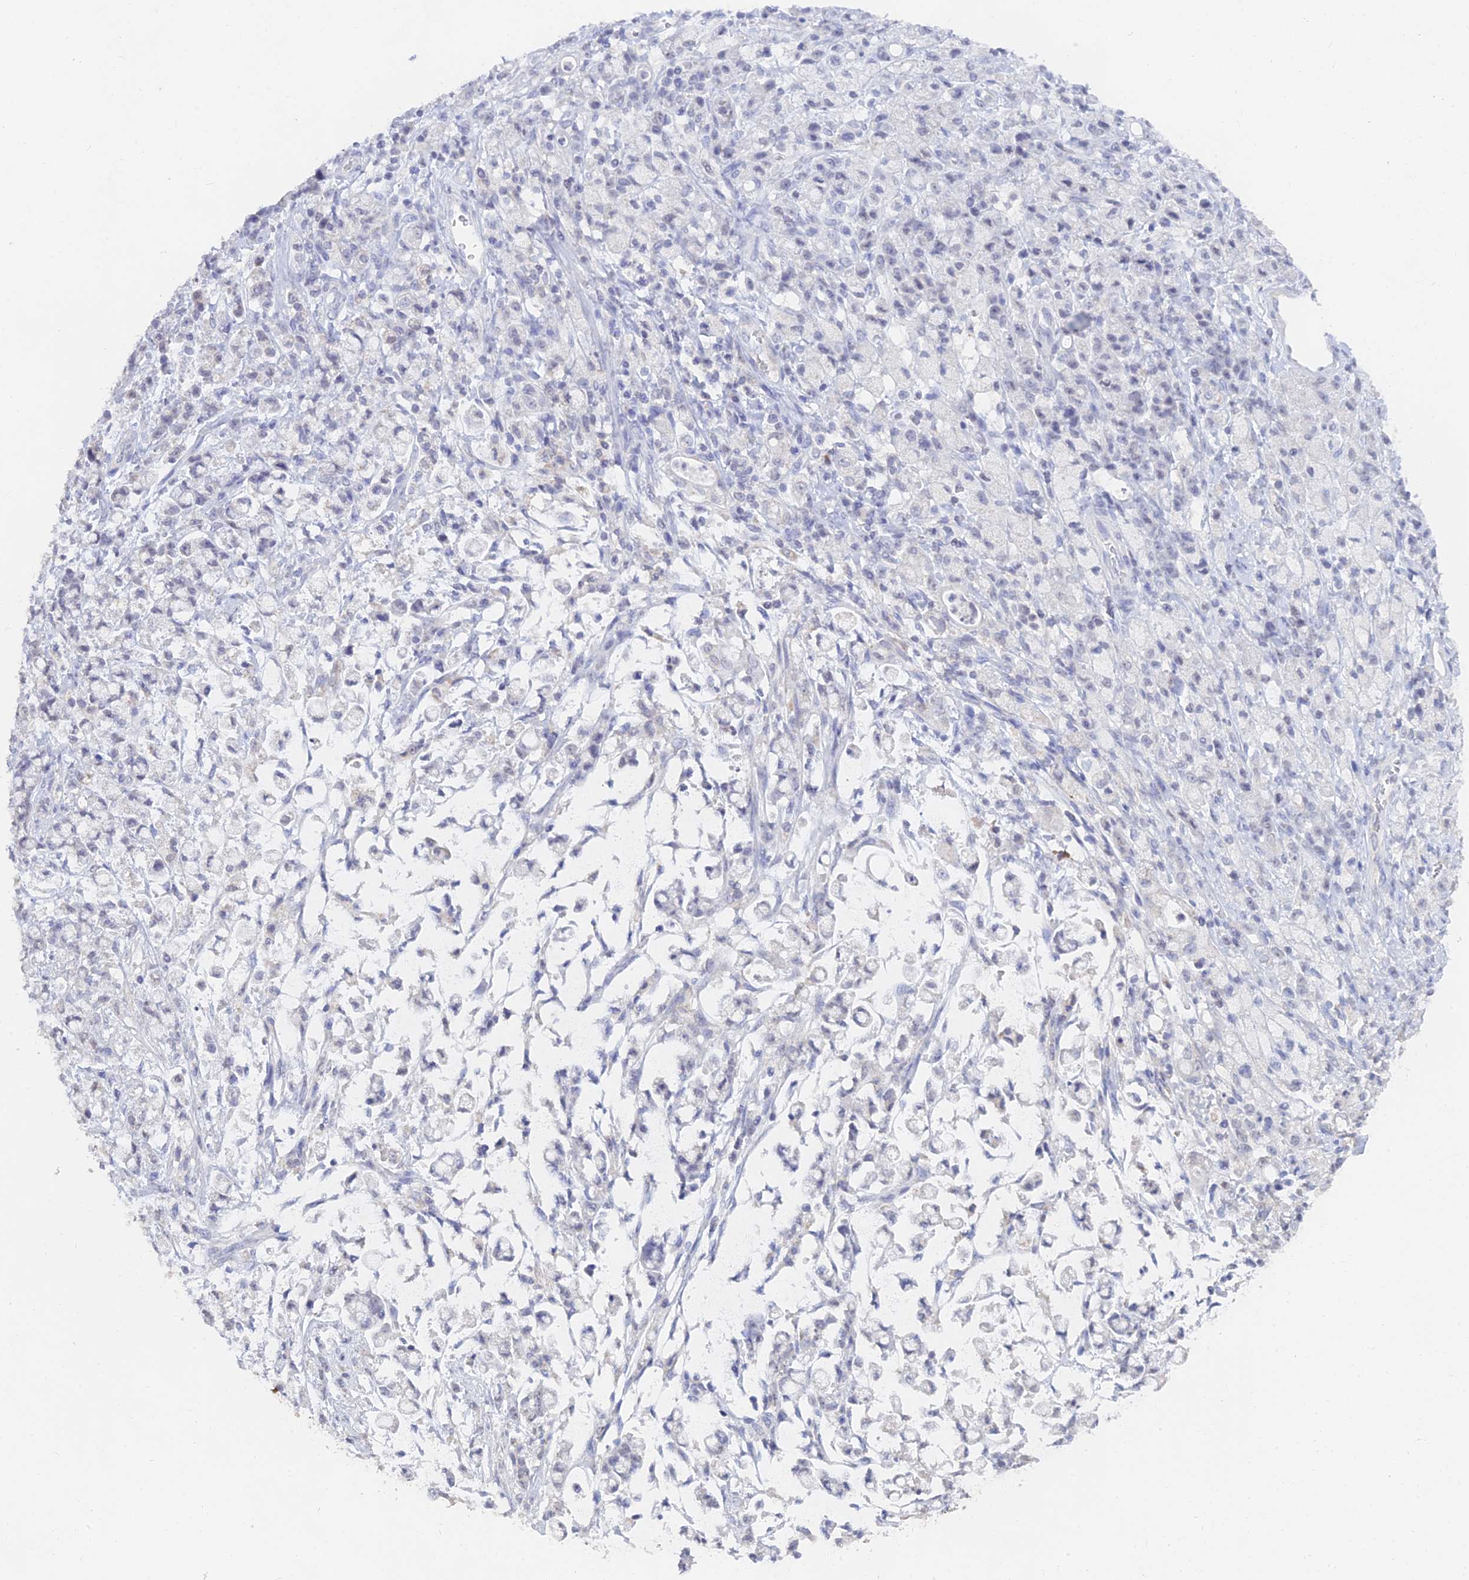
{"staining": {"intensity": "negative", "quantity": "none", "location": "none"}, "tissue": "stomach cancer", "cell_type": "Tumor cells", "image_type": "cancer", "snomed": [{"axis": "morphology", "description": "Adenocarcinoma, NOS"}, {"axis": "topography", "description": "Stomach"}], "caption": "This is a histopathology image of immunohistochemistry staining of adenocarcinoma (stomach), which shows no staining in tumor cells. Brightfield microscopy of immunohistochemistry stained with DAB (3,3'-diaminobenzidine) (brown) and hematoxylin (blue), captured at high magnification.", "gene": "LRIF1", "patient": {"sex": "female", "age": 60}}